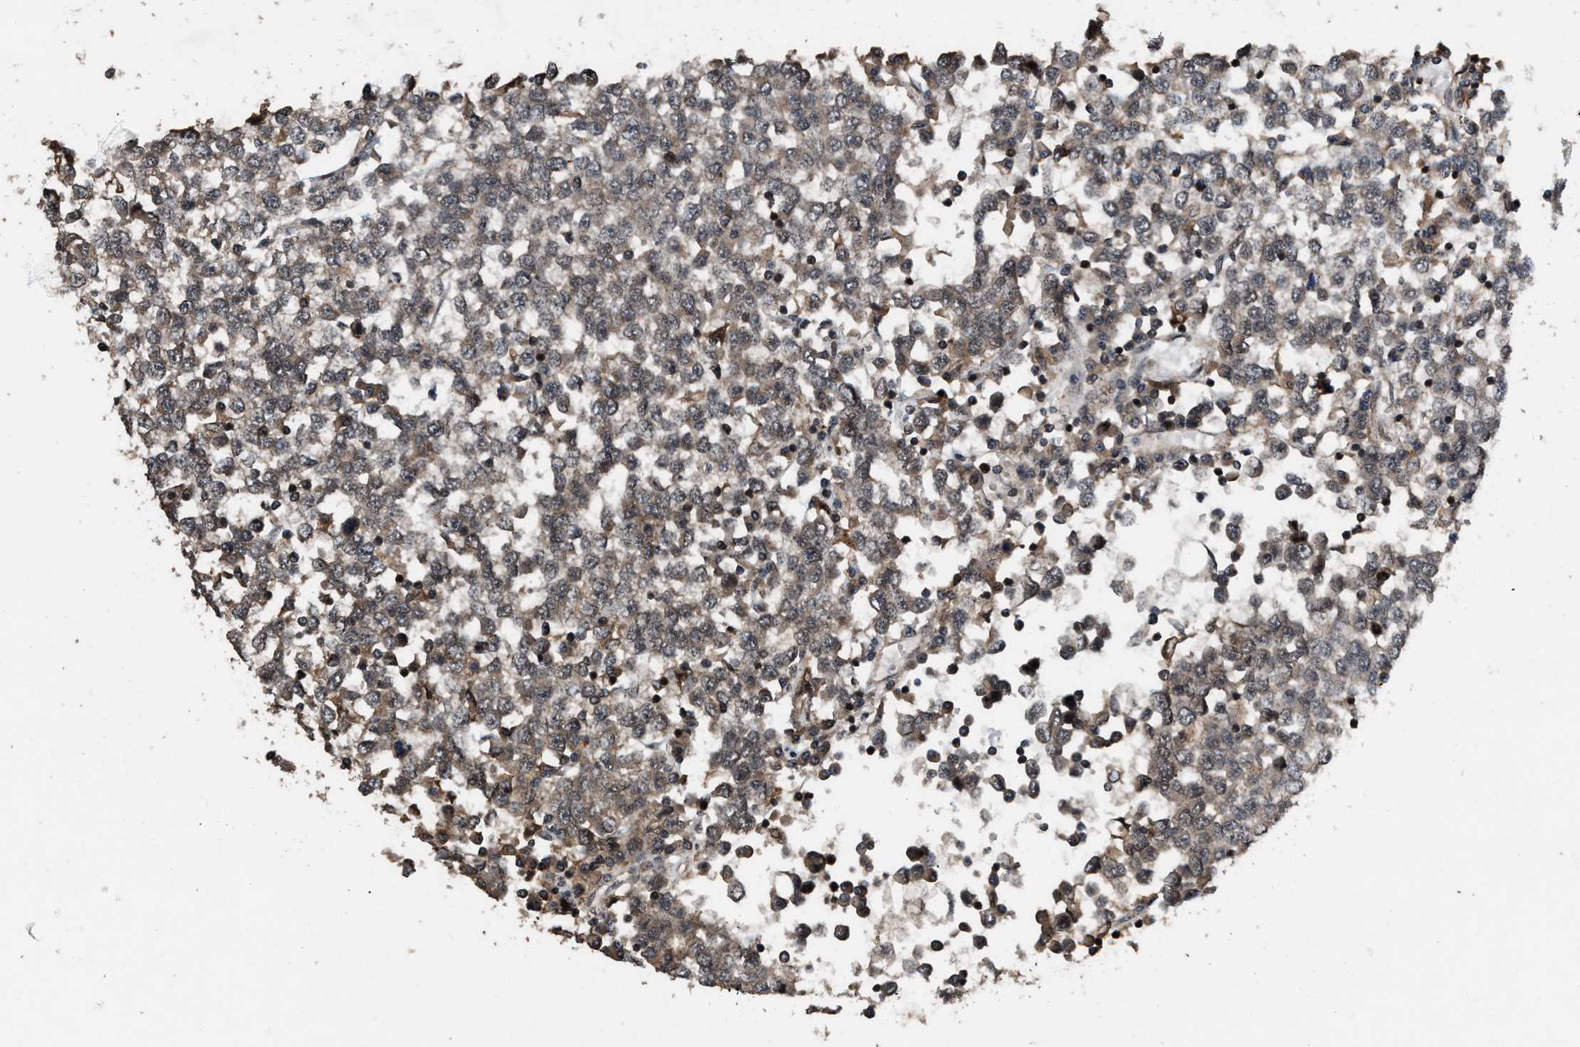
{"staining": {"intensity": "weak", "quantity": "25%-75%", "location": "cytoplasmic/membranous"}, "tissue": "testis cancer", "cell_type": "Tumor cells", "image_type": "cancer", "snomed": [{"axis": "morphology", "description": "Seminoma, NOS"}, {"axis": "topography", "description": "Testis"}], "caption": "Protein expression analysis of testis cancer demonstrates weak cytoplasmic/membranous positivity in approximately 25%-75% of tumor cells. (DAB IHC, brown staining for protein, blue staining for nuclei).", "gene": "HAUS6", "patient": {"sex": "male", "age": 65}}